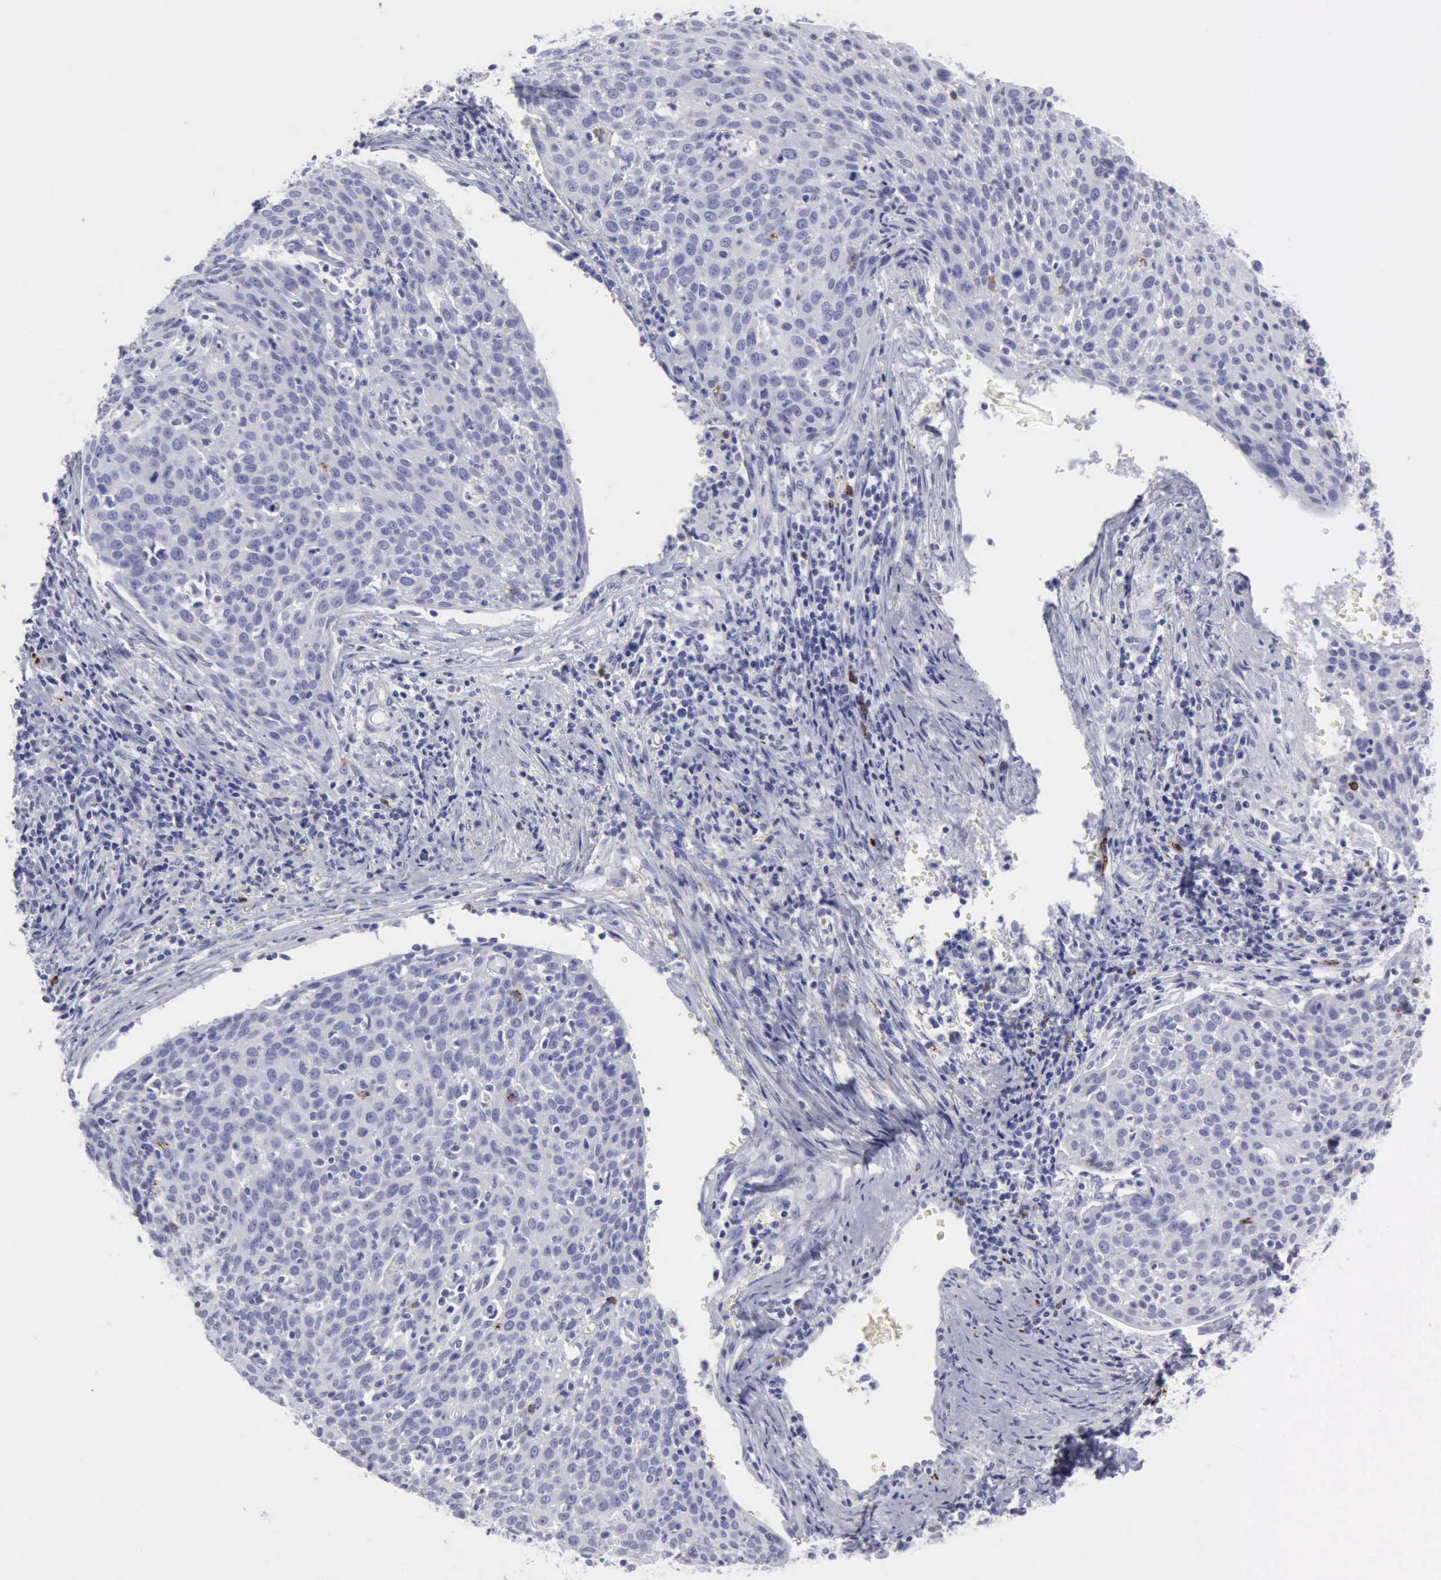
{"staining": {"intensity": "negative", "quantity": "none", "location": "none"}, "tissue": "cervical cancer", "cell_type": "Tumor cells", "image_type": "cancer", "snomed": [{"axis": "morphology", "description": "Squamous cell carcinoma, NOS"}, {"axis": "topography", "description": "Cervix"}], "caption": "Immunohistochemistry of human cervical squamous cell carcinoma exhibits no staining in tumor cells. (DAB immunohistochemistry (IHC), high magnification).", "gene": "NCAM1", "patient": {"sex": "female", "age": 38}}